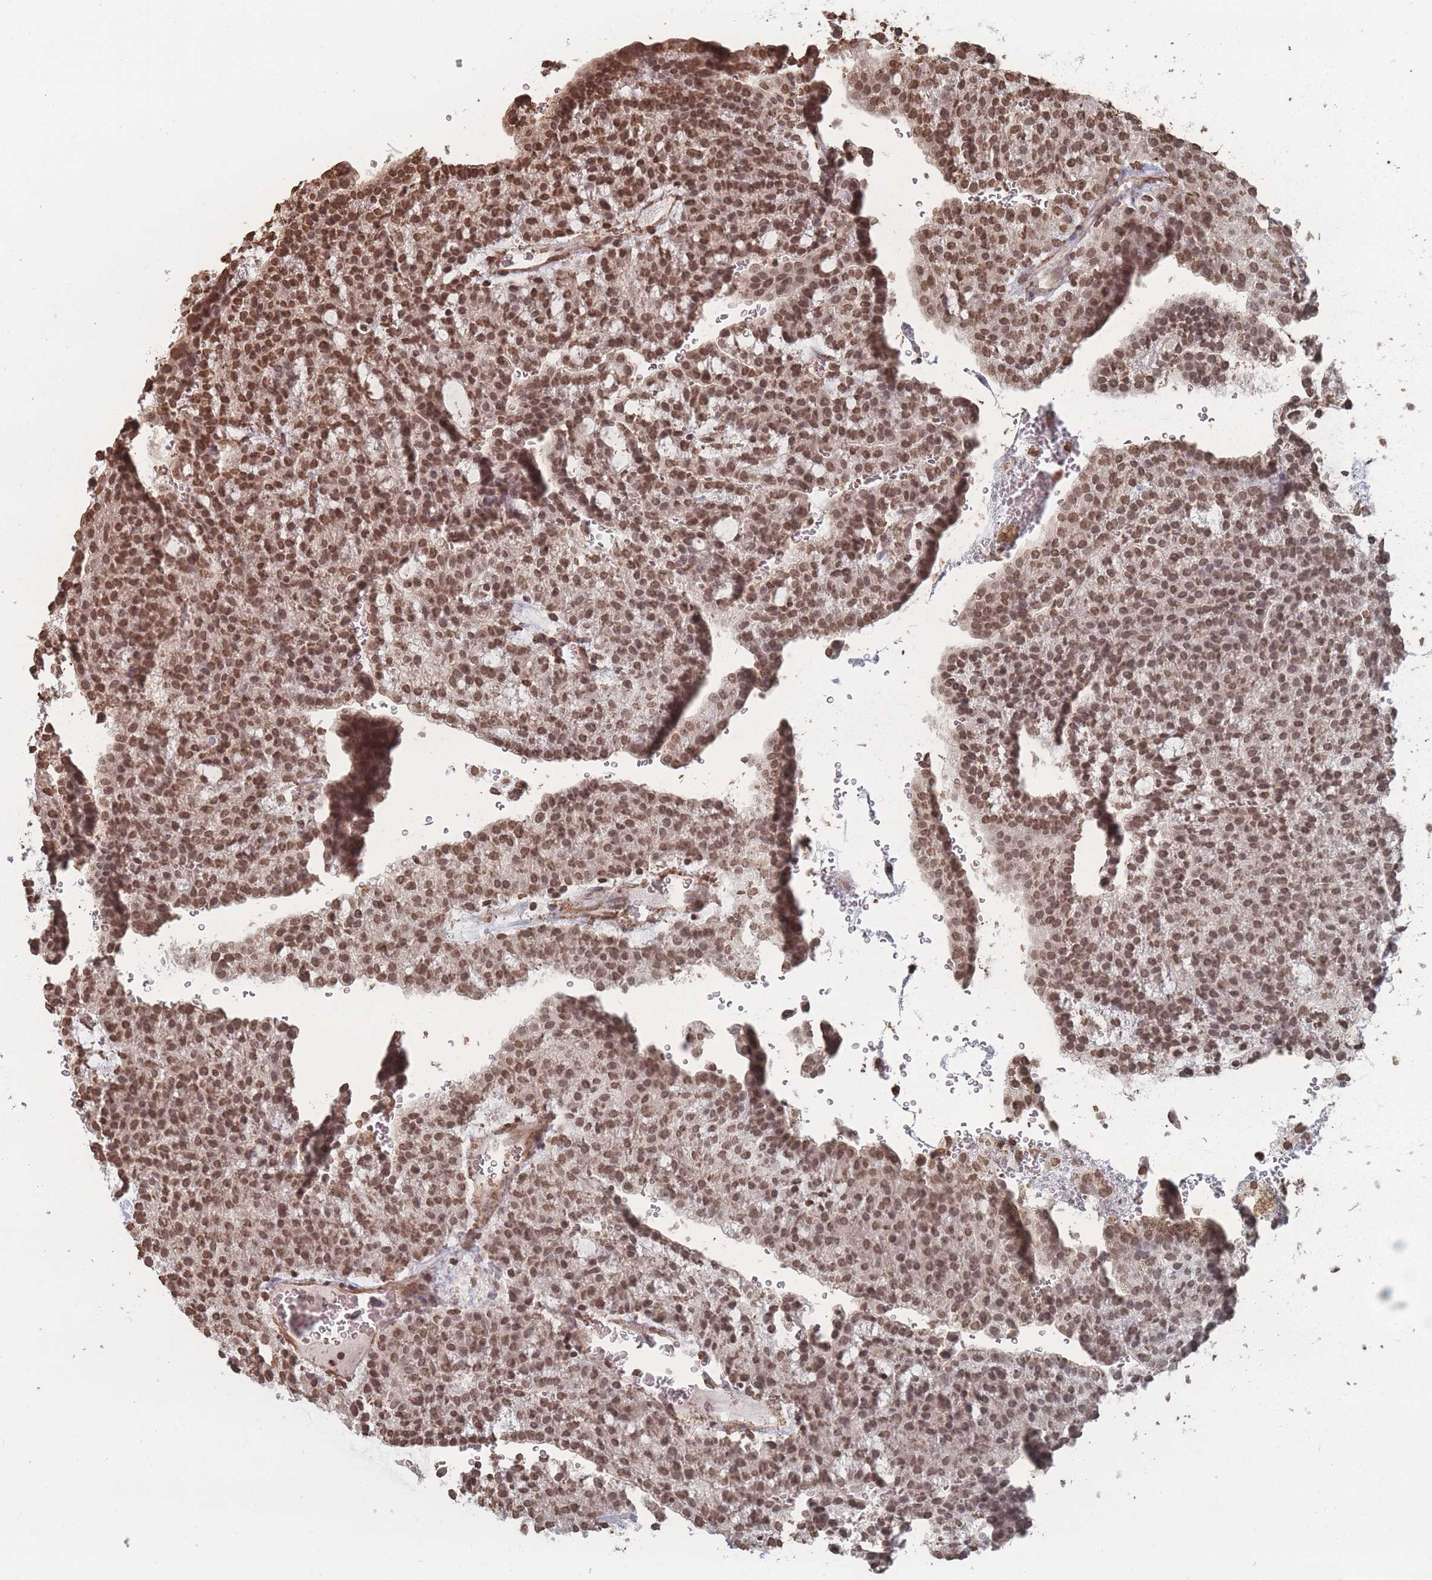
{"staining": {"intensity": "moderate", "quantity": ">75%", "location": "nuclear"}, "tissue": "renal cancer", "cell_type": "Tumor cells", "image_type": "cancer", "snomed": [{"axis": "morphology", "description": "Adenocarcinoma, NOS"}, {"axis": "topography", "description": "Kidney"}], "caption": "Immunohistochemical staining of renal cancer displays moderate nuclear protein positivity in about >75% of tumor cells.", "gene": "PLEKHG5", "patient": {"sex": "male", "age": 63}}